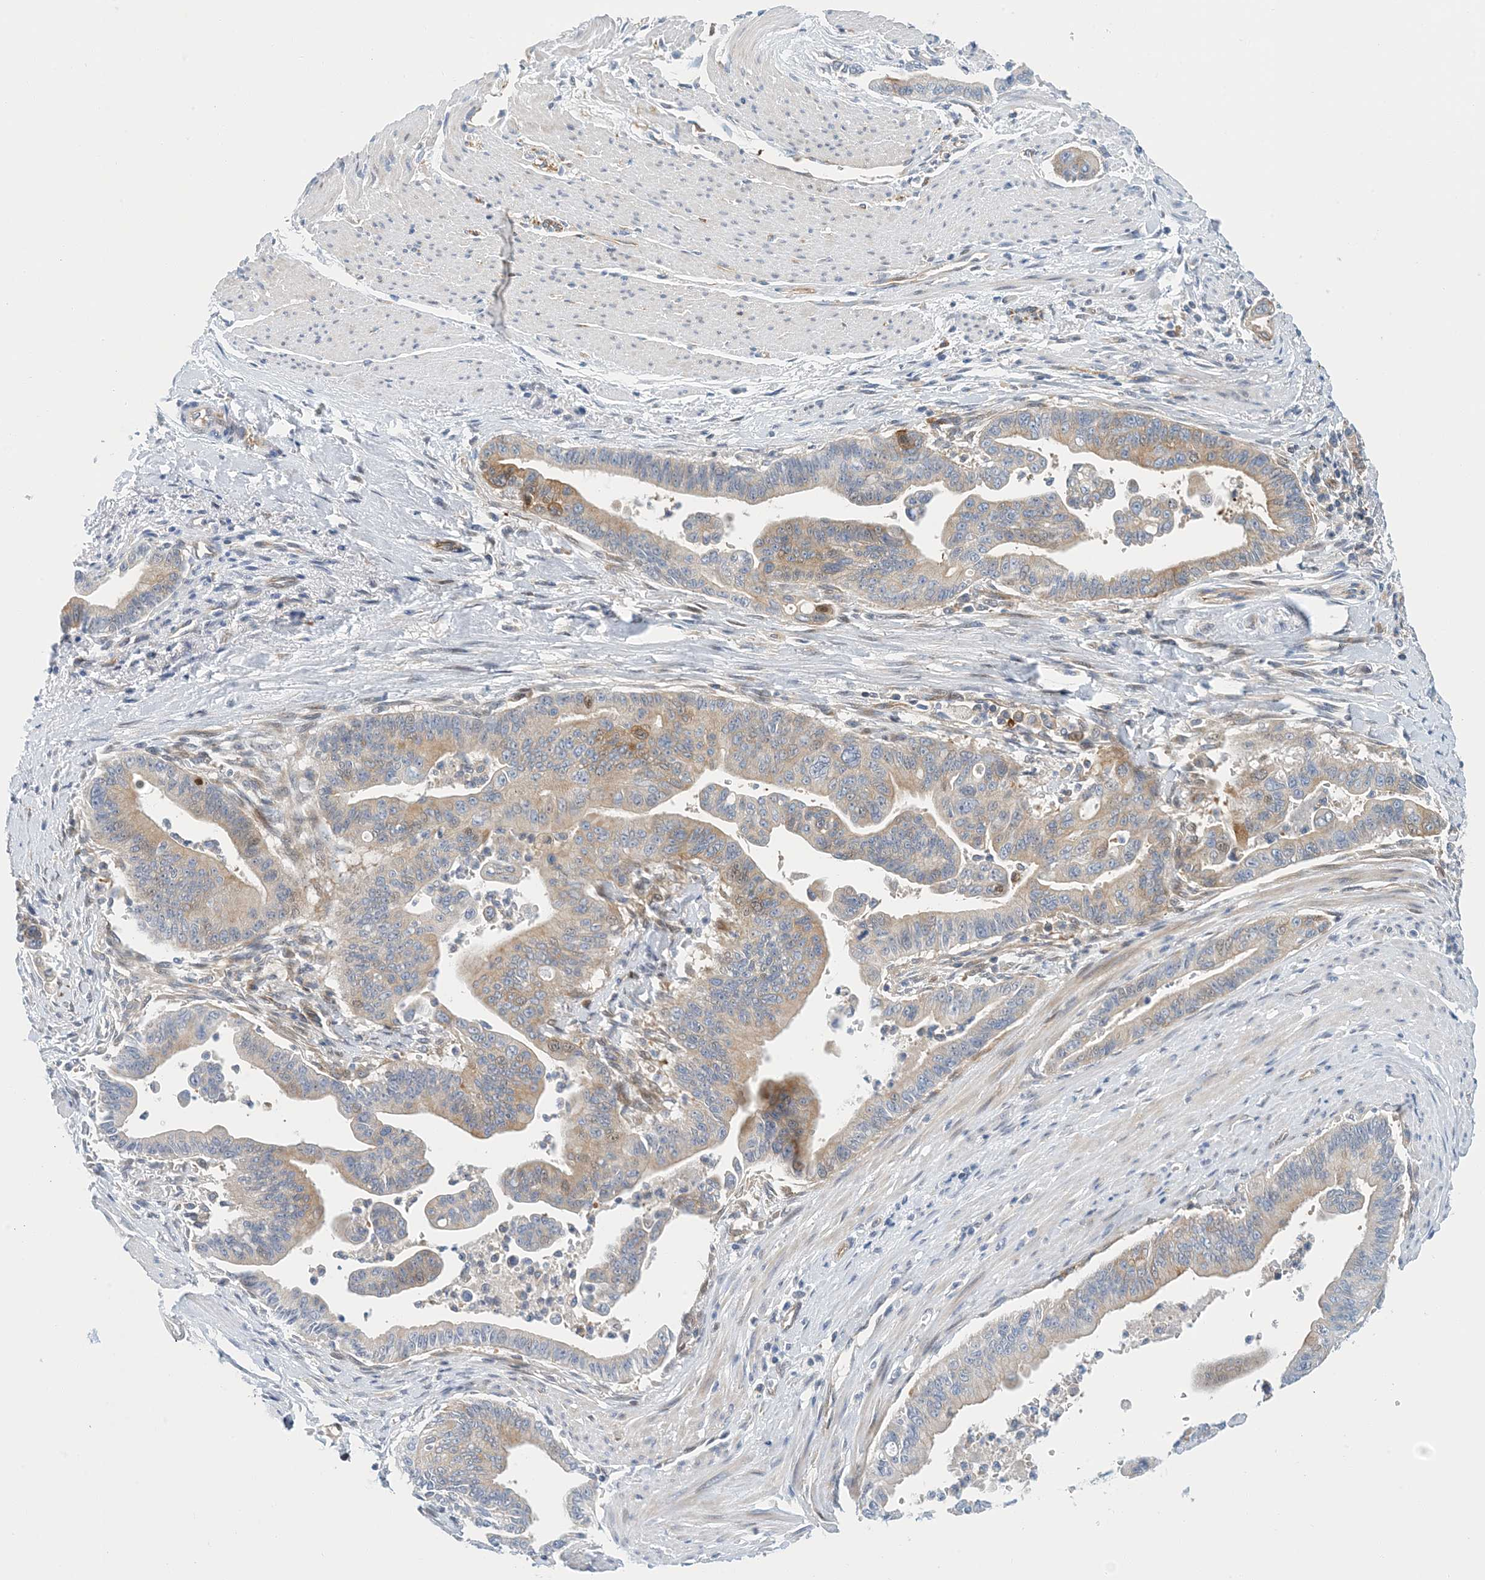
{"staining": {"intensity": "weak", "quantity": "25%-75%", "location": "cytoplasmic/membranous"}, "tissue": "pancreatic cancer", "cell_type": "Tumor cells", "image_type": "cancer", "snomed": [{"axis": "morphology", "description": "Adenocarcinoma, NOS"}, {"axis": "topography", "description": "Pancreas"}], "caption": "Immunohistochemistry (IHC) histopathology image of human pancreatic adenocarcinoma stained for a protein (brown), which exhibits low levels of weak cytoplasmic/membranous expression in approximately 25%-75% of tumor cells.", "gene": "PCDHA2", "patient": {"sex": "male", "age": 70}}